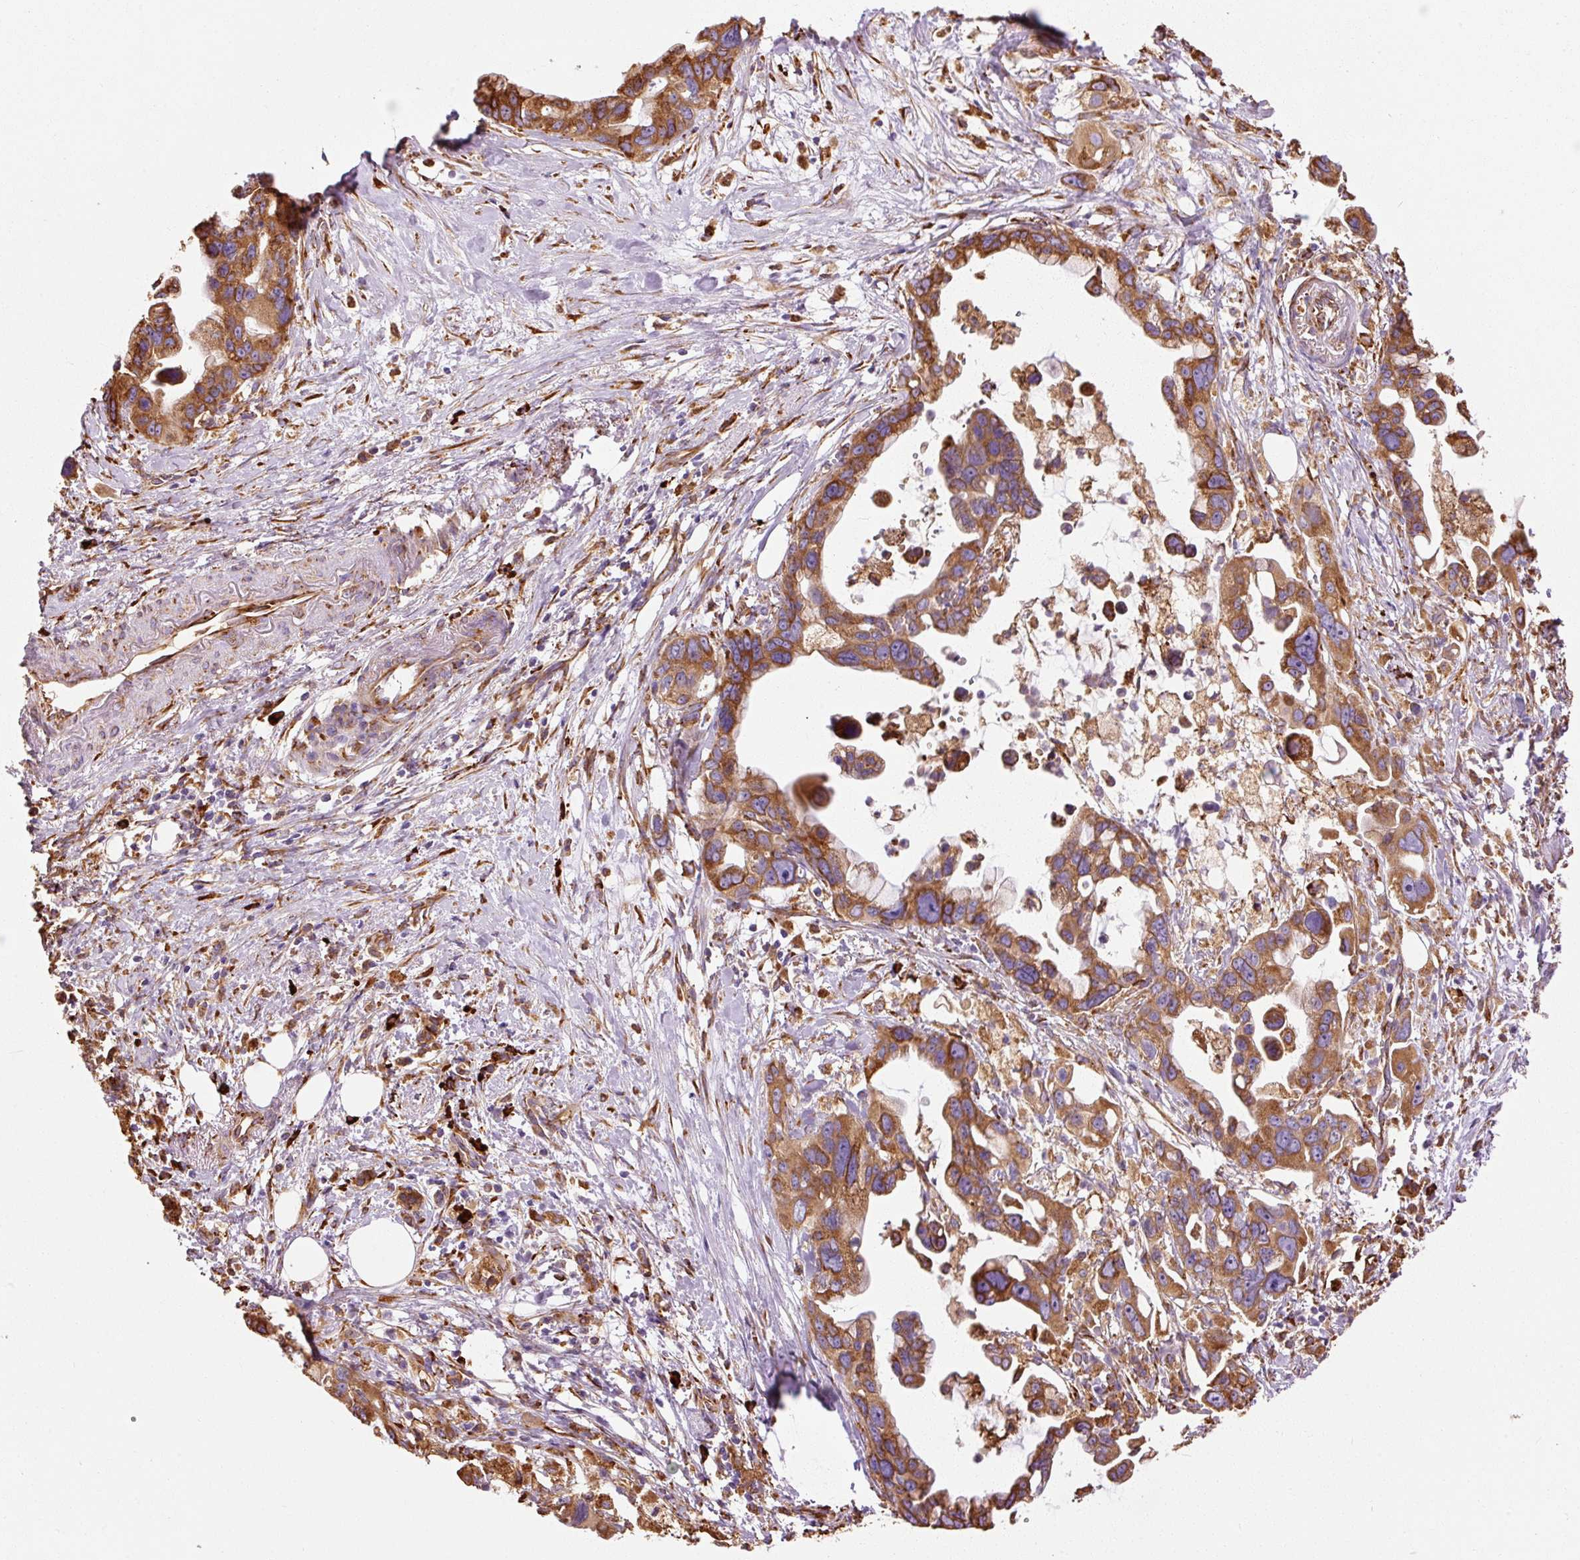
{"staining": {"intensity": "strong", "quantity": ">75%", "location": "cytoplasmic/membranous"}, "tissue": "pancreatic cancer", "cell_type": "Tumor cells", "image_type": "cancer", "snomed": [{"axis": "morphology", "description": "Adenocarcinoma, NOS"}, {"axis": "topography", "description": "Pancreas"}], "caption": "Human pancreatic adenocarcinoma stained with a brown dye reveals strong cytoplasmic/membranous positive expression in approximately >75% of tumor cells.", "gene": "KLC1", "patient": {"sex": "female", "age": 83}}